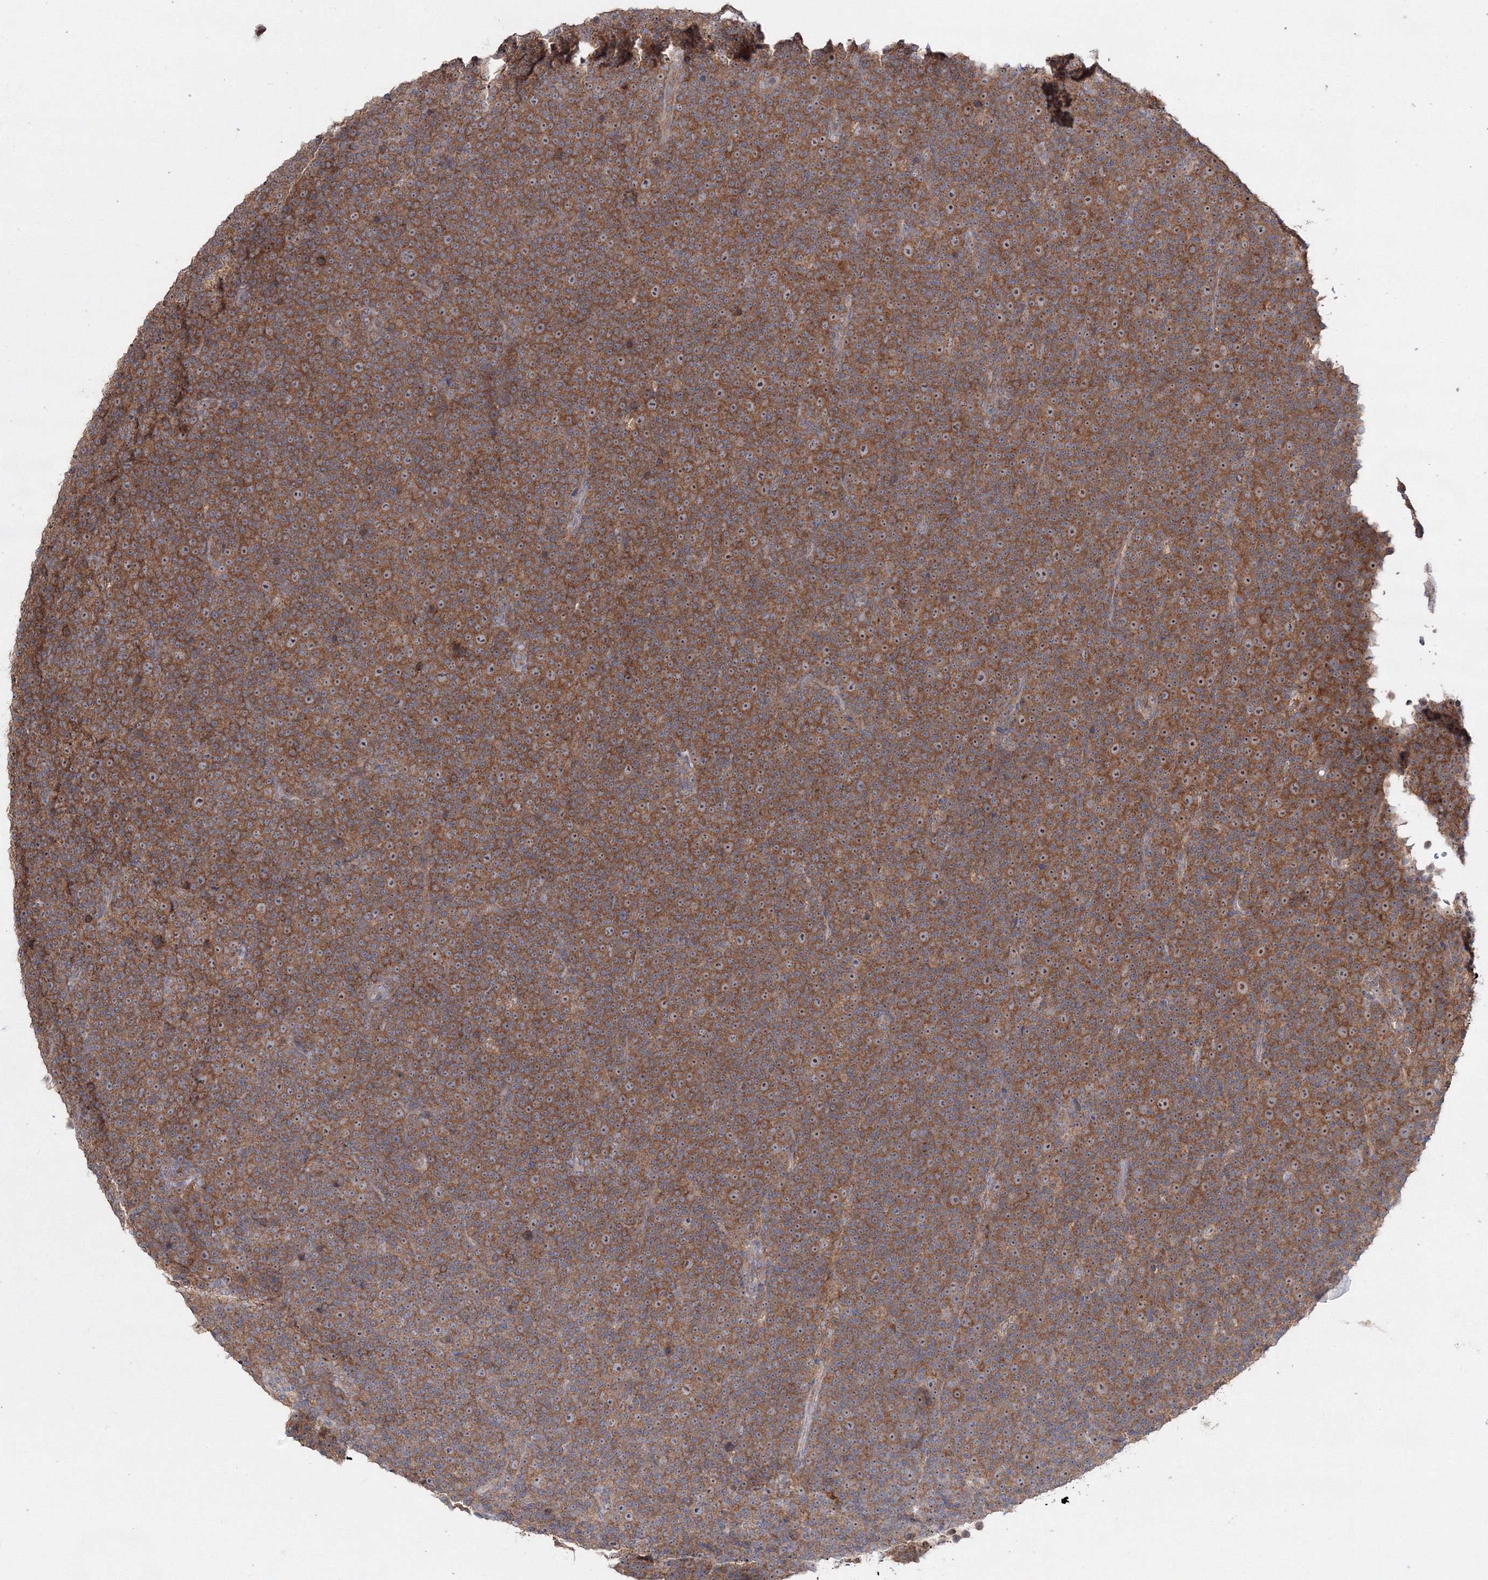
{"staining": {"intensity": "strong", "quantity": ">75%", "location": "cytoplasmic/membranous,nuclear"}, "tissue": "lymphoma", "cell_type": "Tumor cells", "image_type": "cancer", "snomed": [{"axis": "morphology", "description": "Malignant lymphoma, non-Hodgkin's type, Low grade"}, {"axis": "topography", "description": "Lymph node"}], "caption": "A micrograph of human malignant lymphoma, non-Hodgkin's type (low-grade) stained for a protein exhibits strong cytoplasmic/membranous and nuclear brown staining in tumor cells.", "gene": "PEX13", "patient": {"sex": "female", "age": 67}}